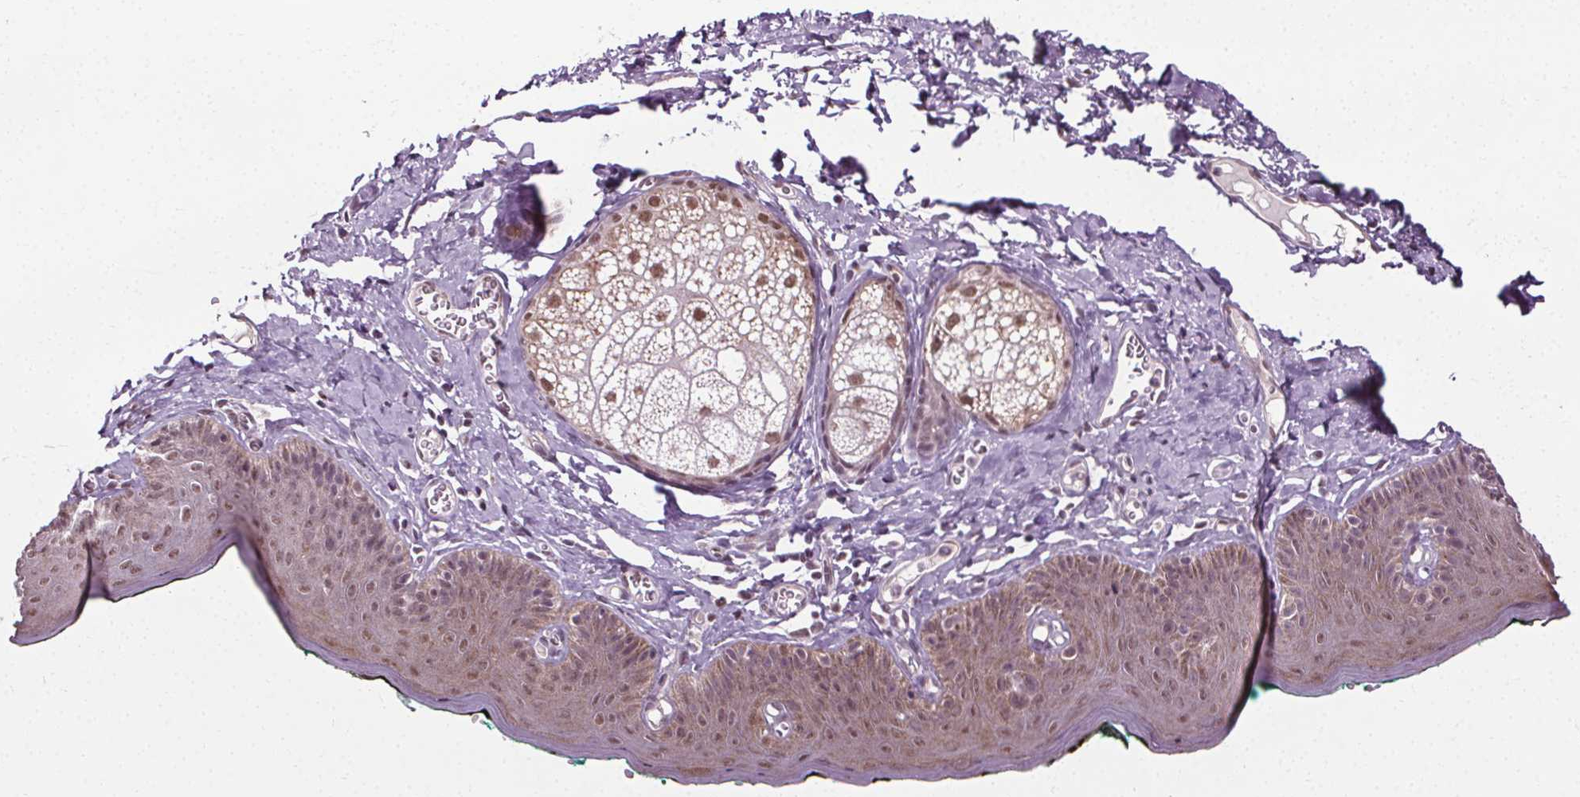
{"staining": {"intensity": "weak", "quantity": "25%-75%", "location": "nuclear"}, "tissue": "skin", "cell_type": "Epidermal cells", "image_type": "normal", "snomed": [{"axis": "morphology", "description": "Normal tissue, NOS"}, {"axis": "topography", "description": "Vulva"}, {"axis": "topography", "description": "Peripheral nerve tissue"}], "caption": "Epidermal cells show weak nuclear expression in approximately 25%-75% of cells in benign skin.", "gene": "CEBPA", "patient": {"sex": "female", "age": 66}}